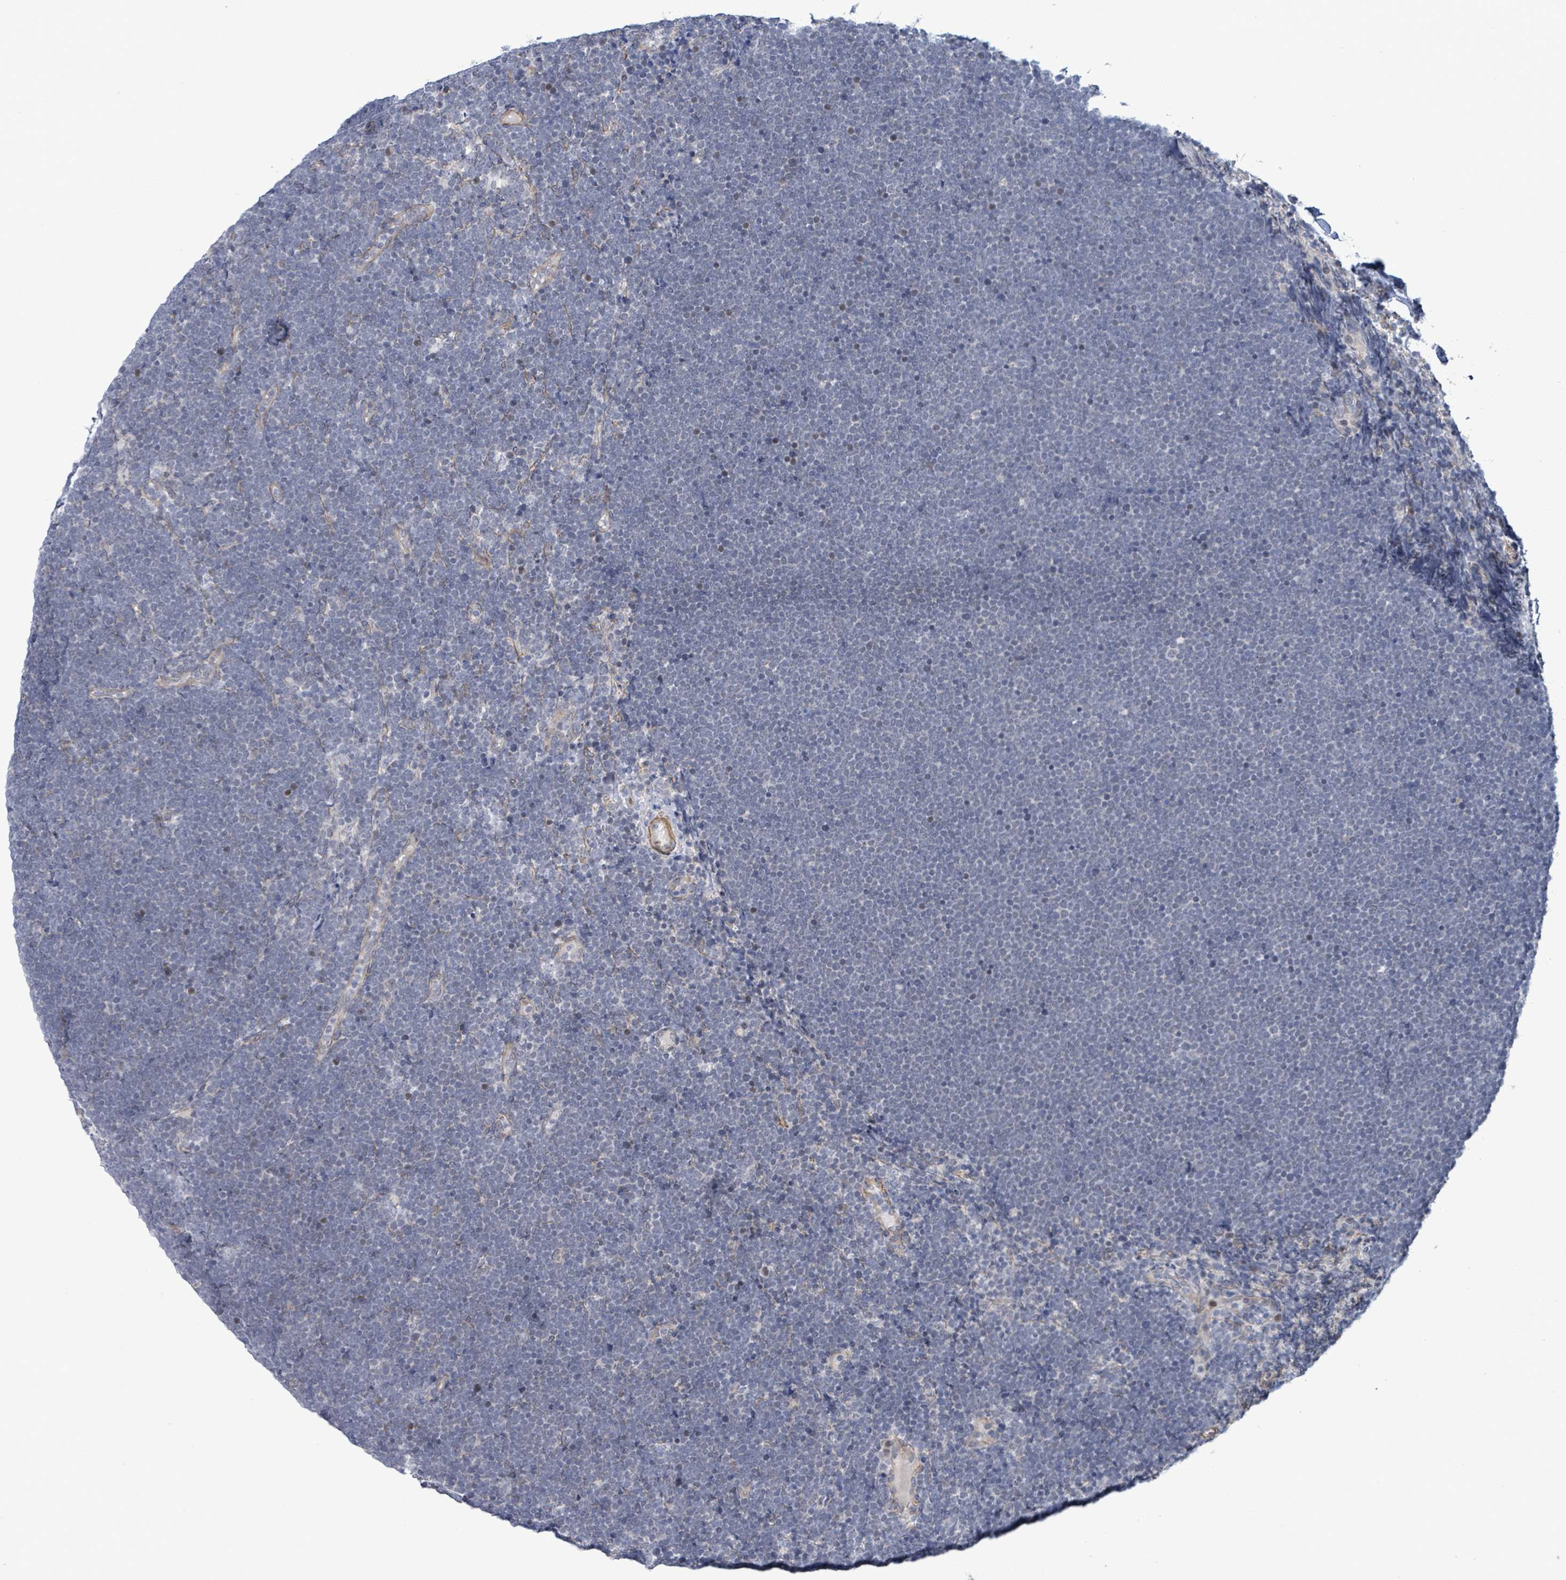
{"staining": {"intensity": "negative", "quantity": "none", "location": "none"}, "tissue": "lymphoma", "cell_type": "Tumor cells", "image_type": "cancer", "snomed": [{"axis": "morphology", "description": "Malignant lymphoma, non-Hodgkin's type, High grade"}, {"axis": "topography", "description": "Lymph node"}], "caption": "Tumor cells are negative for brown protein staining in lymphoma. The staining is performed using DAB (3,3'-diaminobenzidine) brown chromogen with nuclei counter-stained in using hematoxylin.", "gene": "DMRTC1B", "patient": {"sex": "male", "age": 13}}